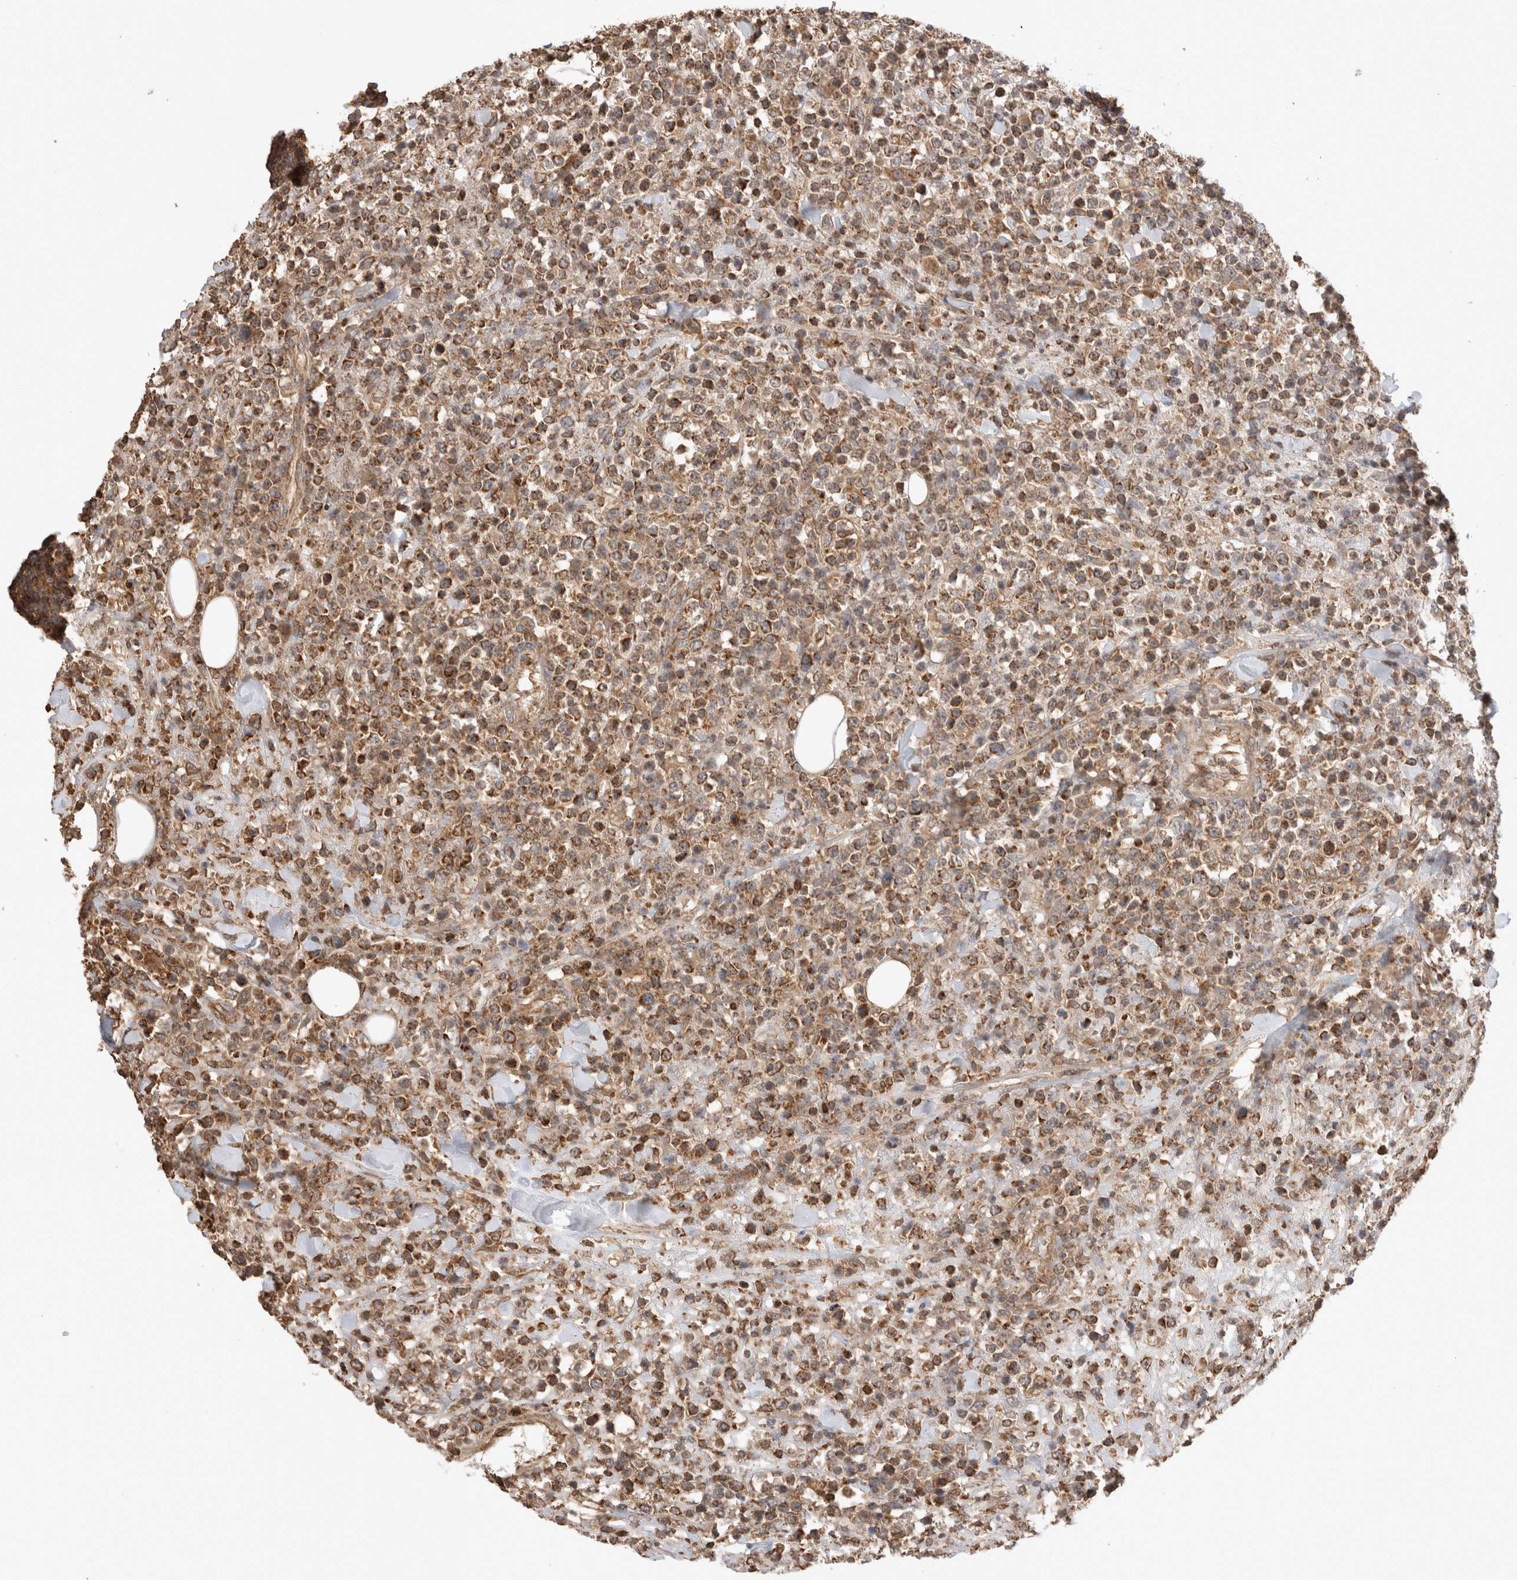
{"staining": {"intensity": "strong", "quantity": ">75%", "location": "cytoplasmic/membranous"}, "tissue": "lymphoma", "cell_type": "Tumor cells", "image_type": "cancer", "snomed": [{"axis": "morphology", "description": "Malignant lymphoma, non-Hodgkin's type, High grade"}, {"axis": "topography", "description": "Colon"}], "caption": "Protein expression analysis of lymphoma demonstrates strong cytoplasmic/membranous staining in approximately >75% of tumor cells.", "gene": "IMMP2L", "patient": {"sex": "female", "age": 53}}